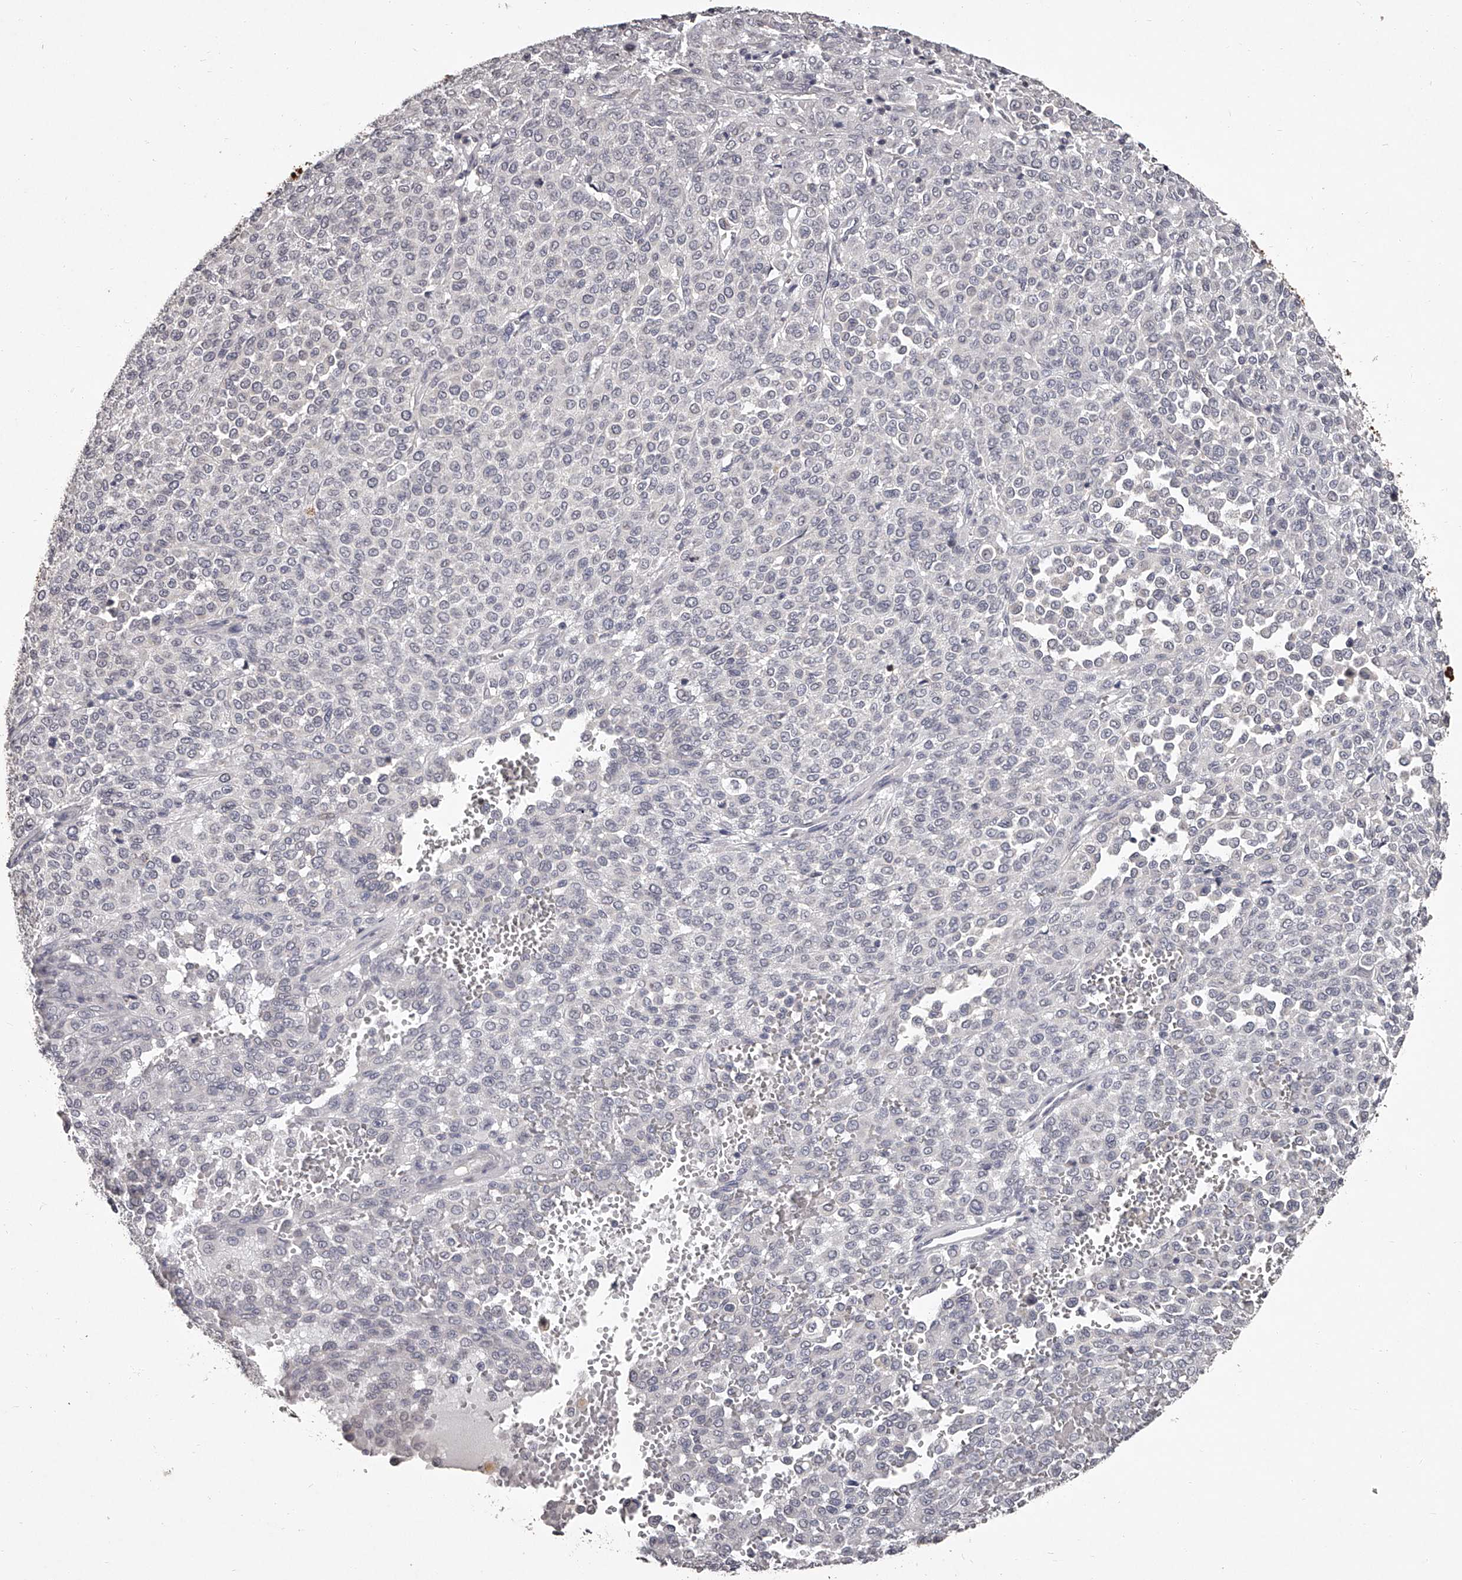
{"staining": {"intensity": "negative", "quantity": "none", "location": "none"}, "tissue": "melanoma", "cell_type": "Tumor cells", "image_type": "cancer", "snomed": [{"axis": "morphology", "description": "Malignant melanoma, Metastatic site"}, {"axis": "topography", "description": "Pancreas"}], "caption": "A histopathology image of malignant melanoma (metastatic site) stained for a protein reveals no brown staining in tumor cells.", "gene": "NT5DC1", "patient": {"sex": "female", "age": 30}}